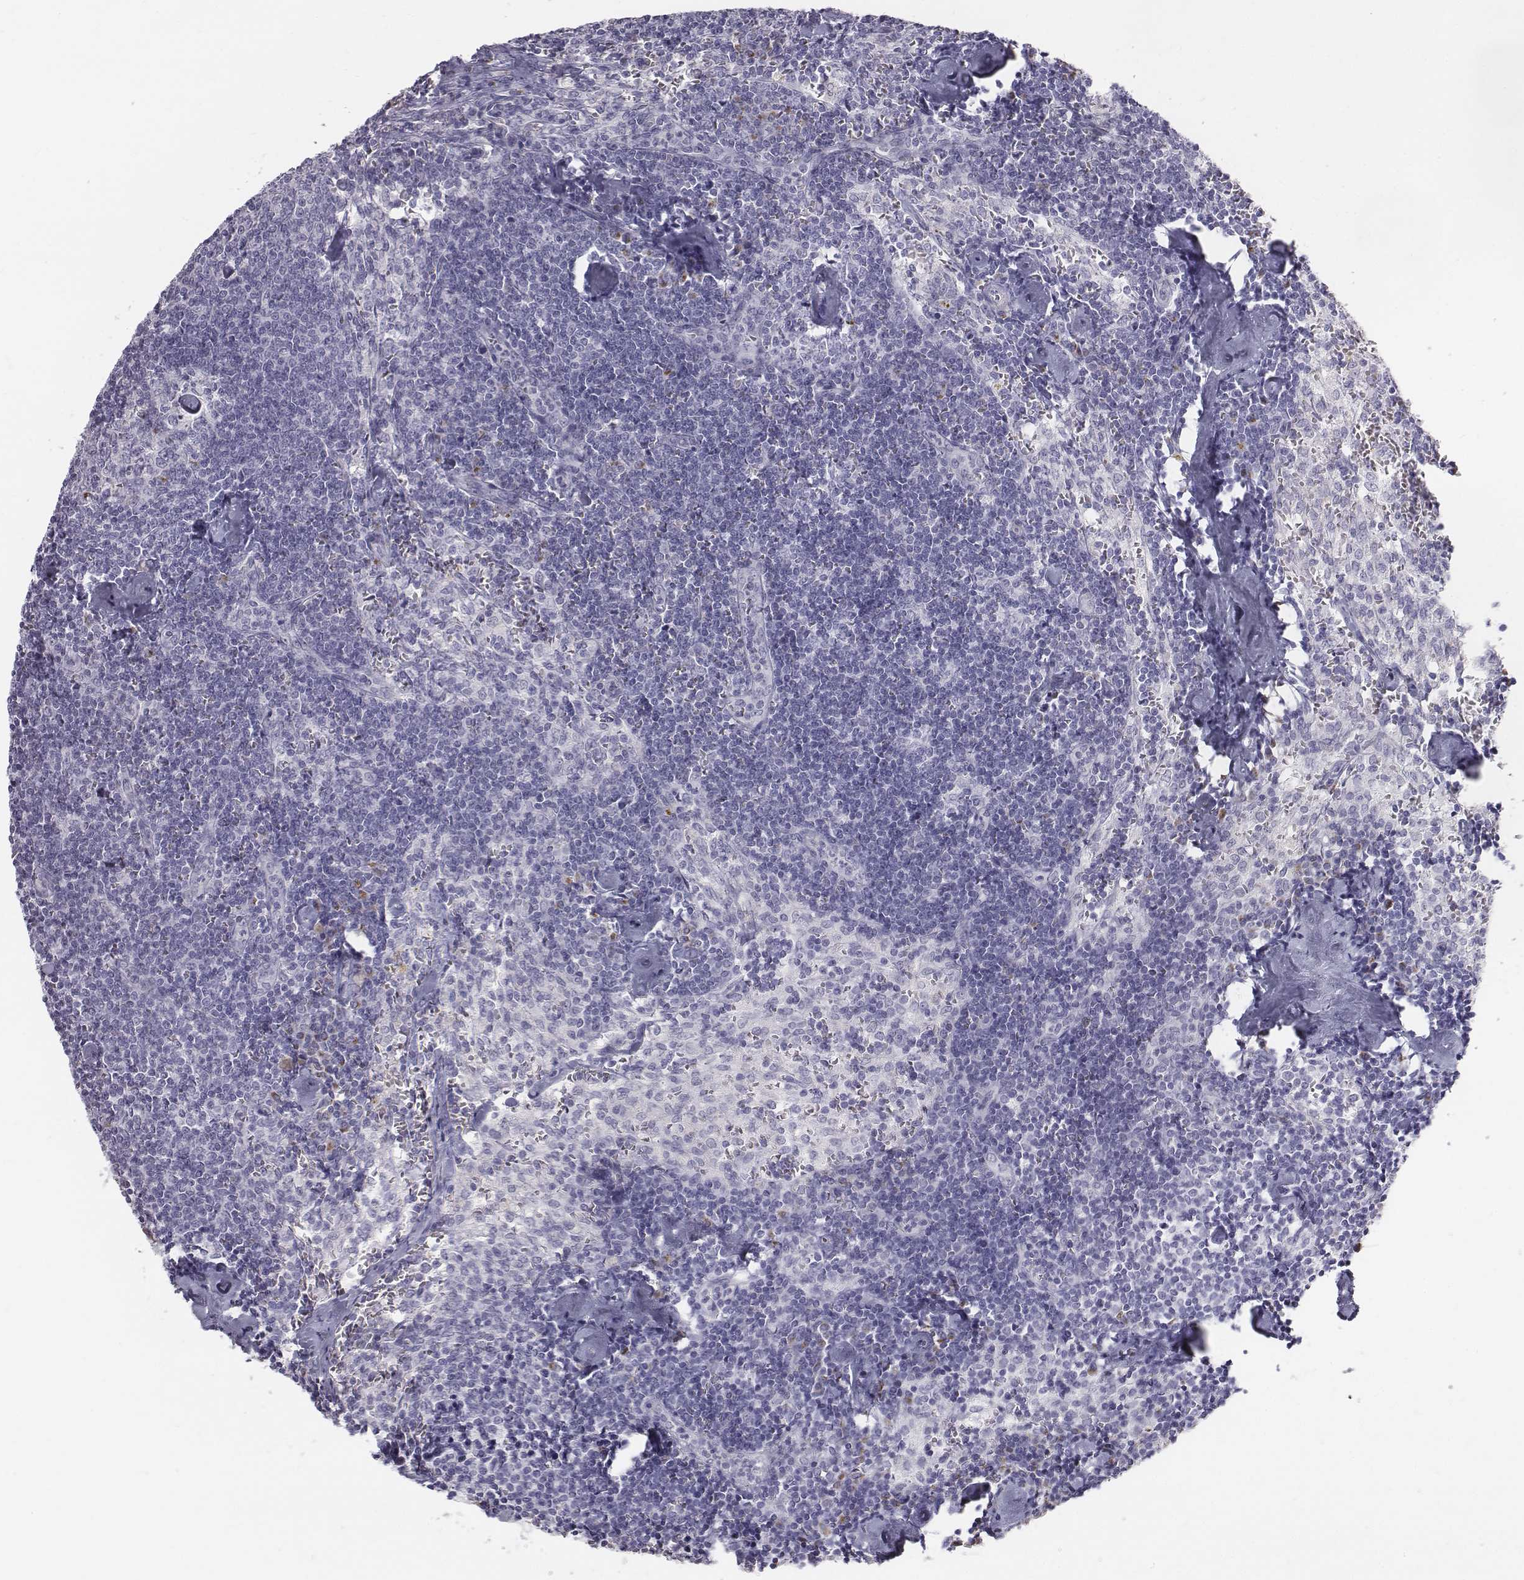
{"staining": {"intensity": "negative", "quantity": "none", "location": "none"}, "tissue": "lymph node", "cell_type": "Germinal center cells", "image_type": "normal", "snomed": [{"axis": "morphology", "description": "Normal tissue, NOS"}, {"axis": "topography", "description": "Lymph node"}], "caption": "This is a histopathology image of immunohistochemistry (IHC) staining of unremarkable lymph node, which shows no staining in germinal center cells.", "gene": "C6orf58", "patient": {"sex": "female", "age": 50}}